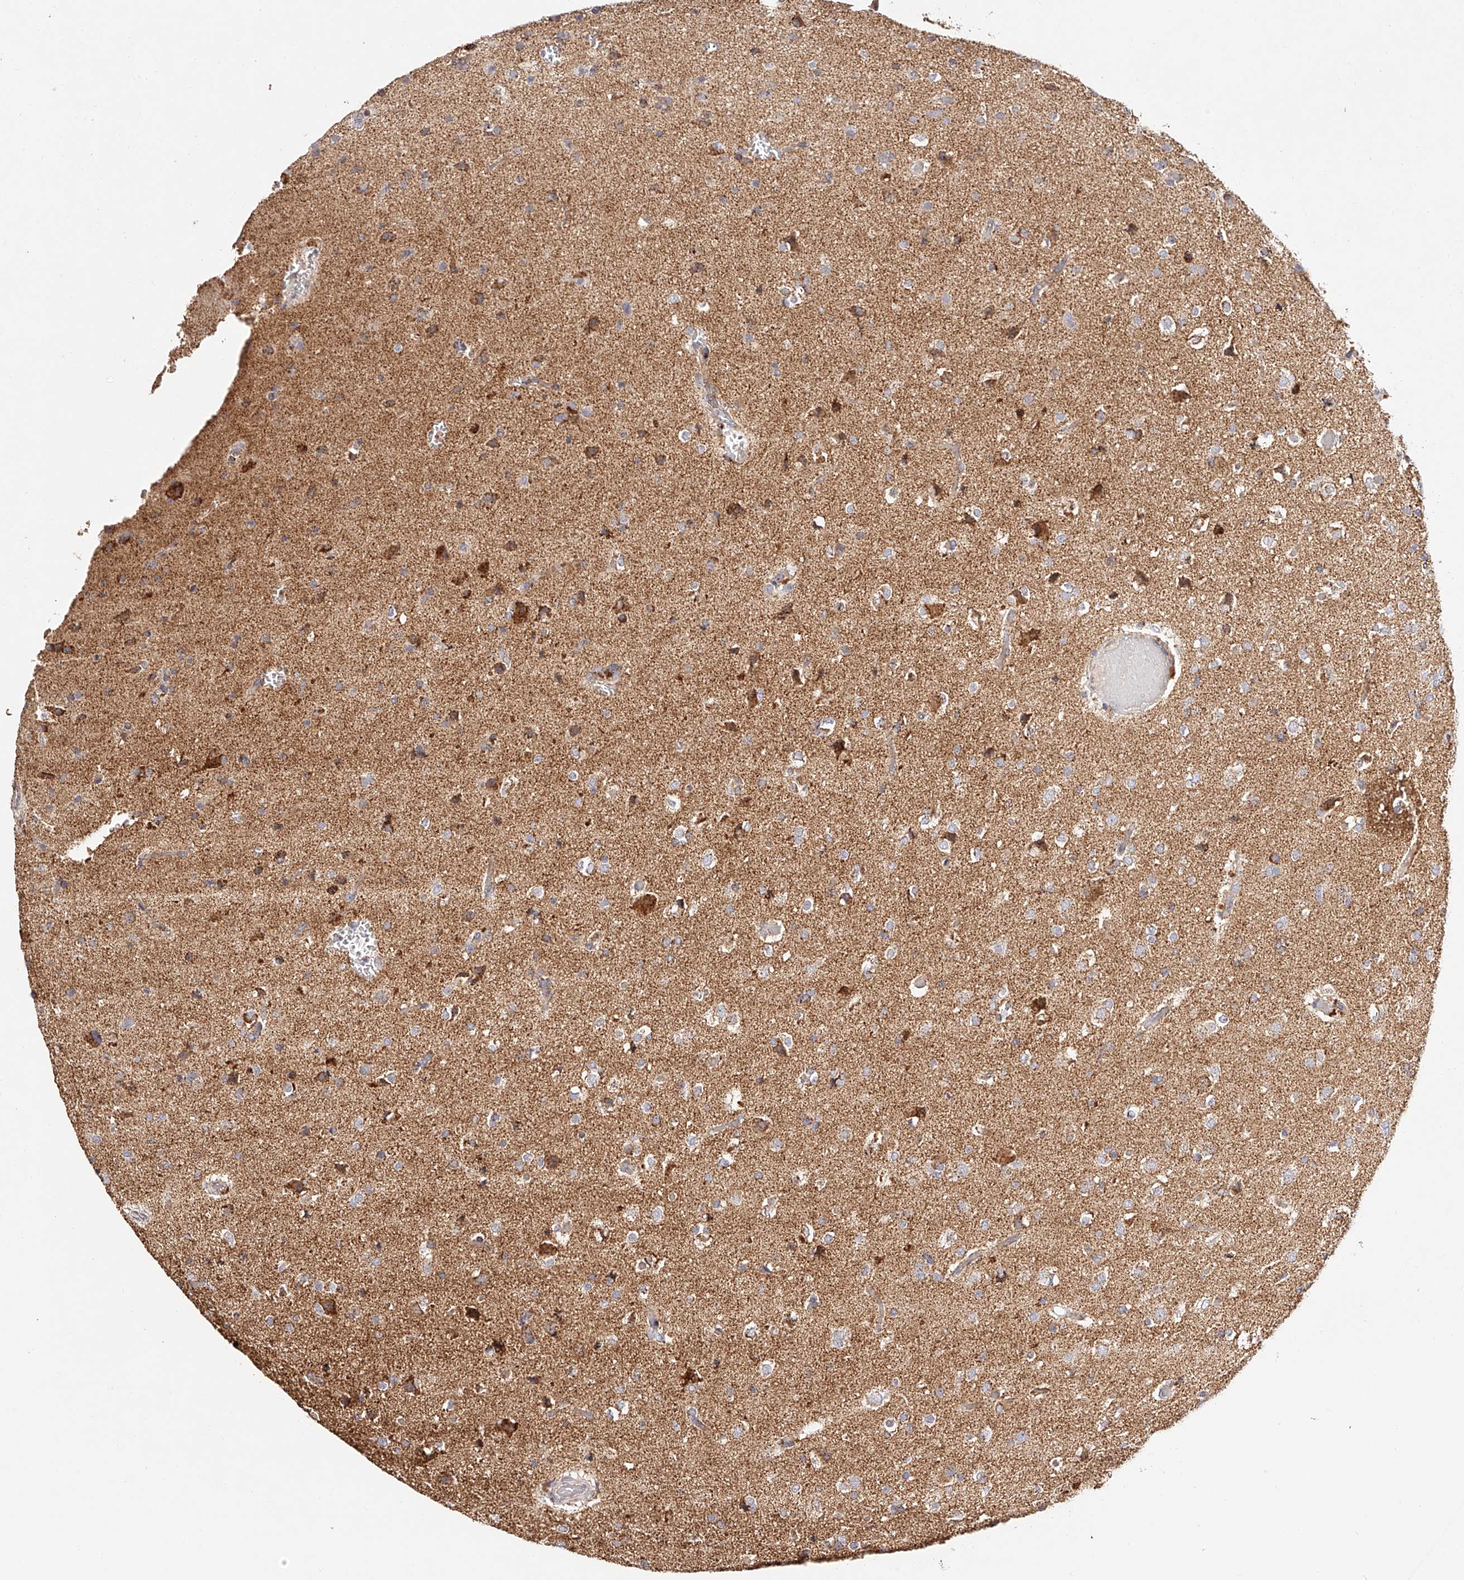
{"staining": {"intensity": "moderate", "quantity": "25%-75%", "location": "cytoplasmic/membranous"}, "tissue": "glioma", "cell_type": "Tumor cells", "image_type": "cancer", "snomed": [{"axis": "morphology", "description": "Glioma, malignant, Low grade"}, {"axis": "topography", "description": "Brain"}], "caption": "Brown immunohistochemical staining in malignant low-grade glioma reveals moderate cytoplasmic/membranous staining in approximately 25%-75% of tumor cells.", "gene": "NDUFV3", "patient": {"sex": "male", "age": 65}}